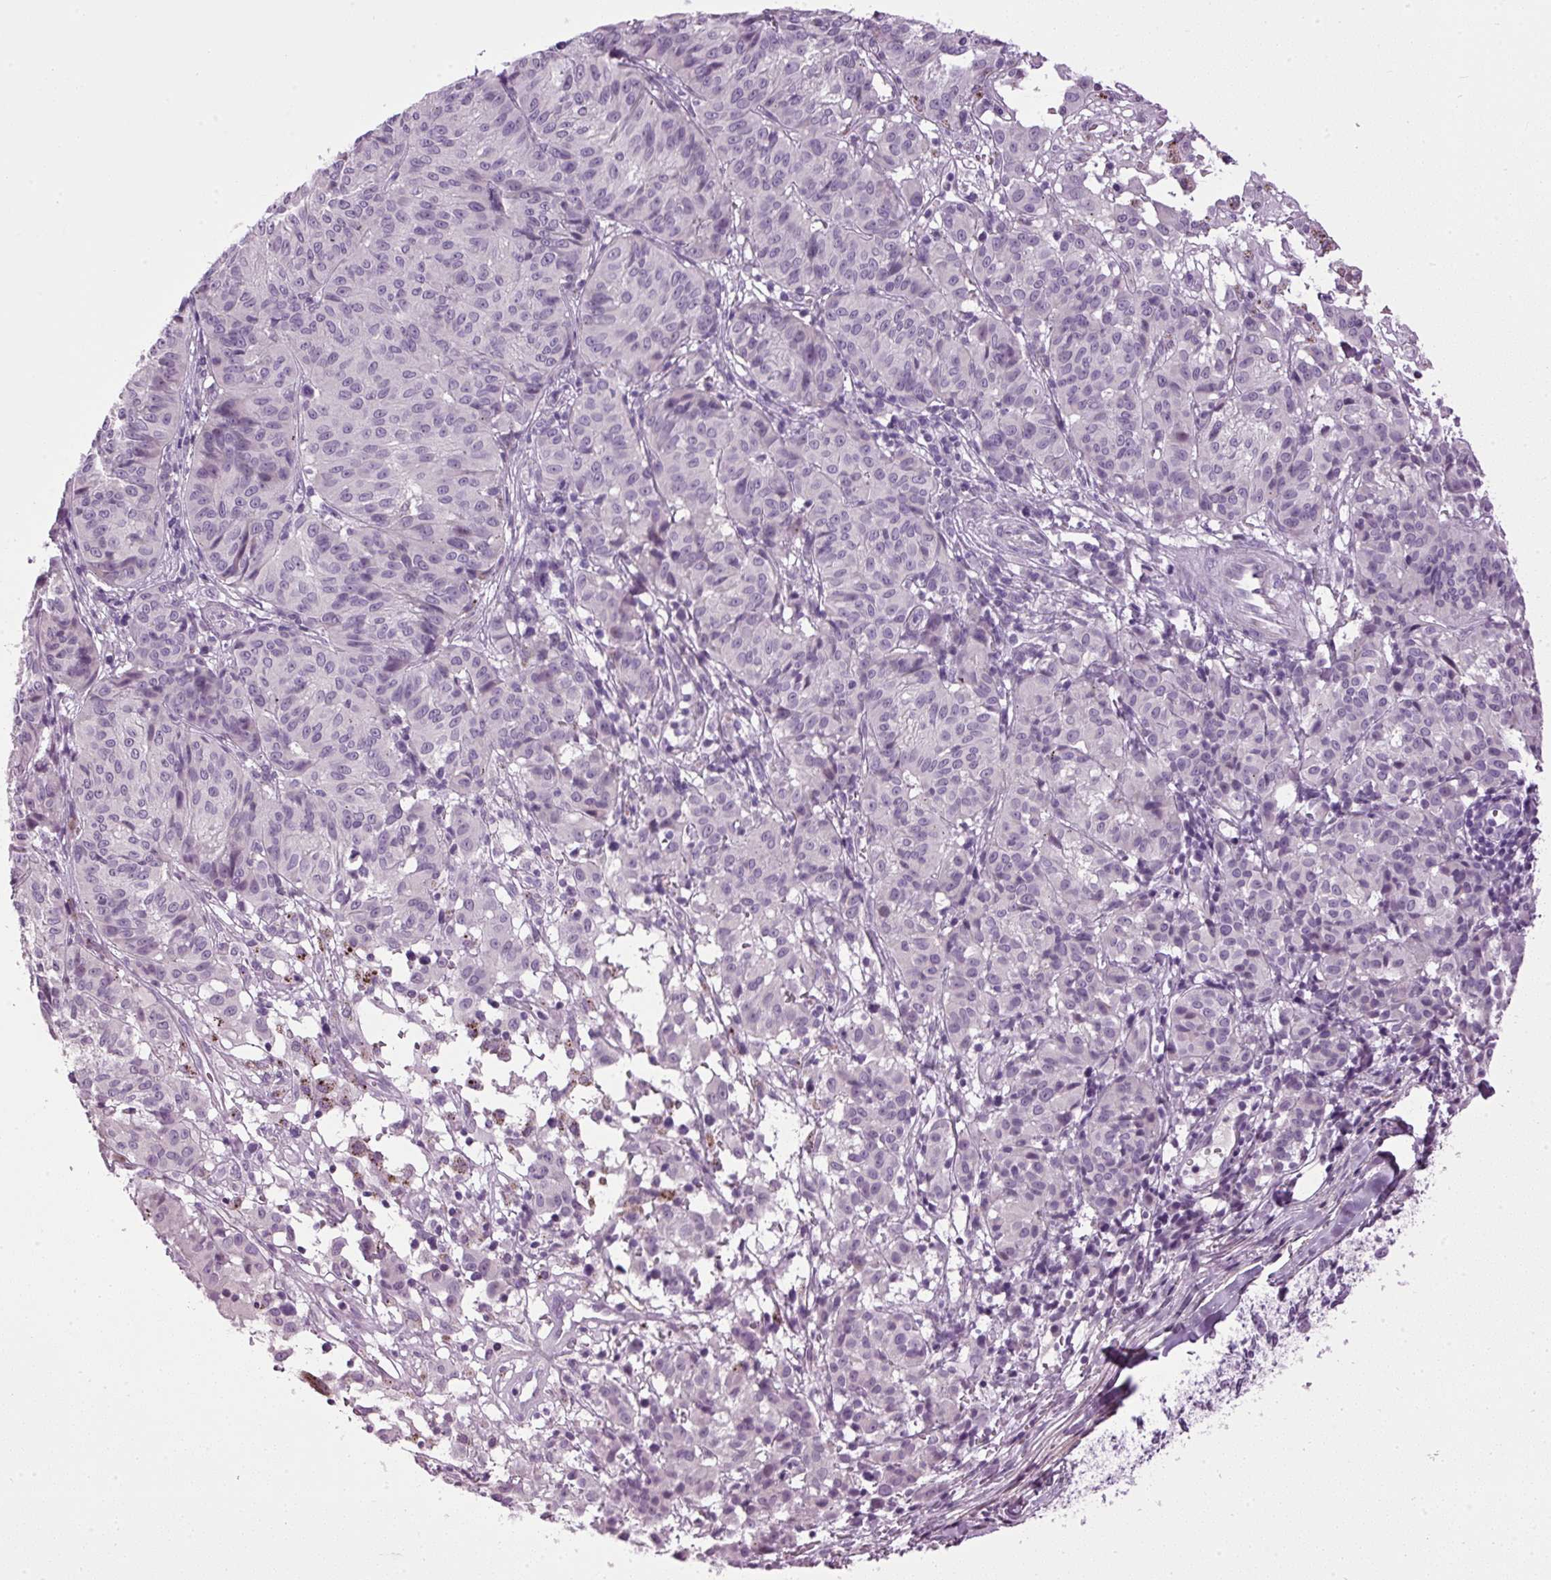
{"staining": {"intensity": "negative", "quantity": "none", "location": "none"}, "tissue": "melanoma", "cell_type": "Tumor cells", "image_type": "cancer", "snomed": [{"axis": "morphology", "description": "Malignant melanoma, NOS"}, {"axis": "topography", "description": "Skin"}], "caption": "This micrograph is of melanoma stained with IHC to label a protein in brown with the nuclei are counter-stained blue. There is no staining in tumor cells. (DAB (3,3'-diaminobenzidine) IHC, high magnification).", "gene": "A1CF", "patient": {"sex": "female", "age": 72}}